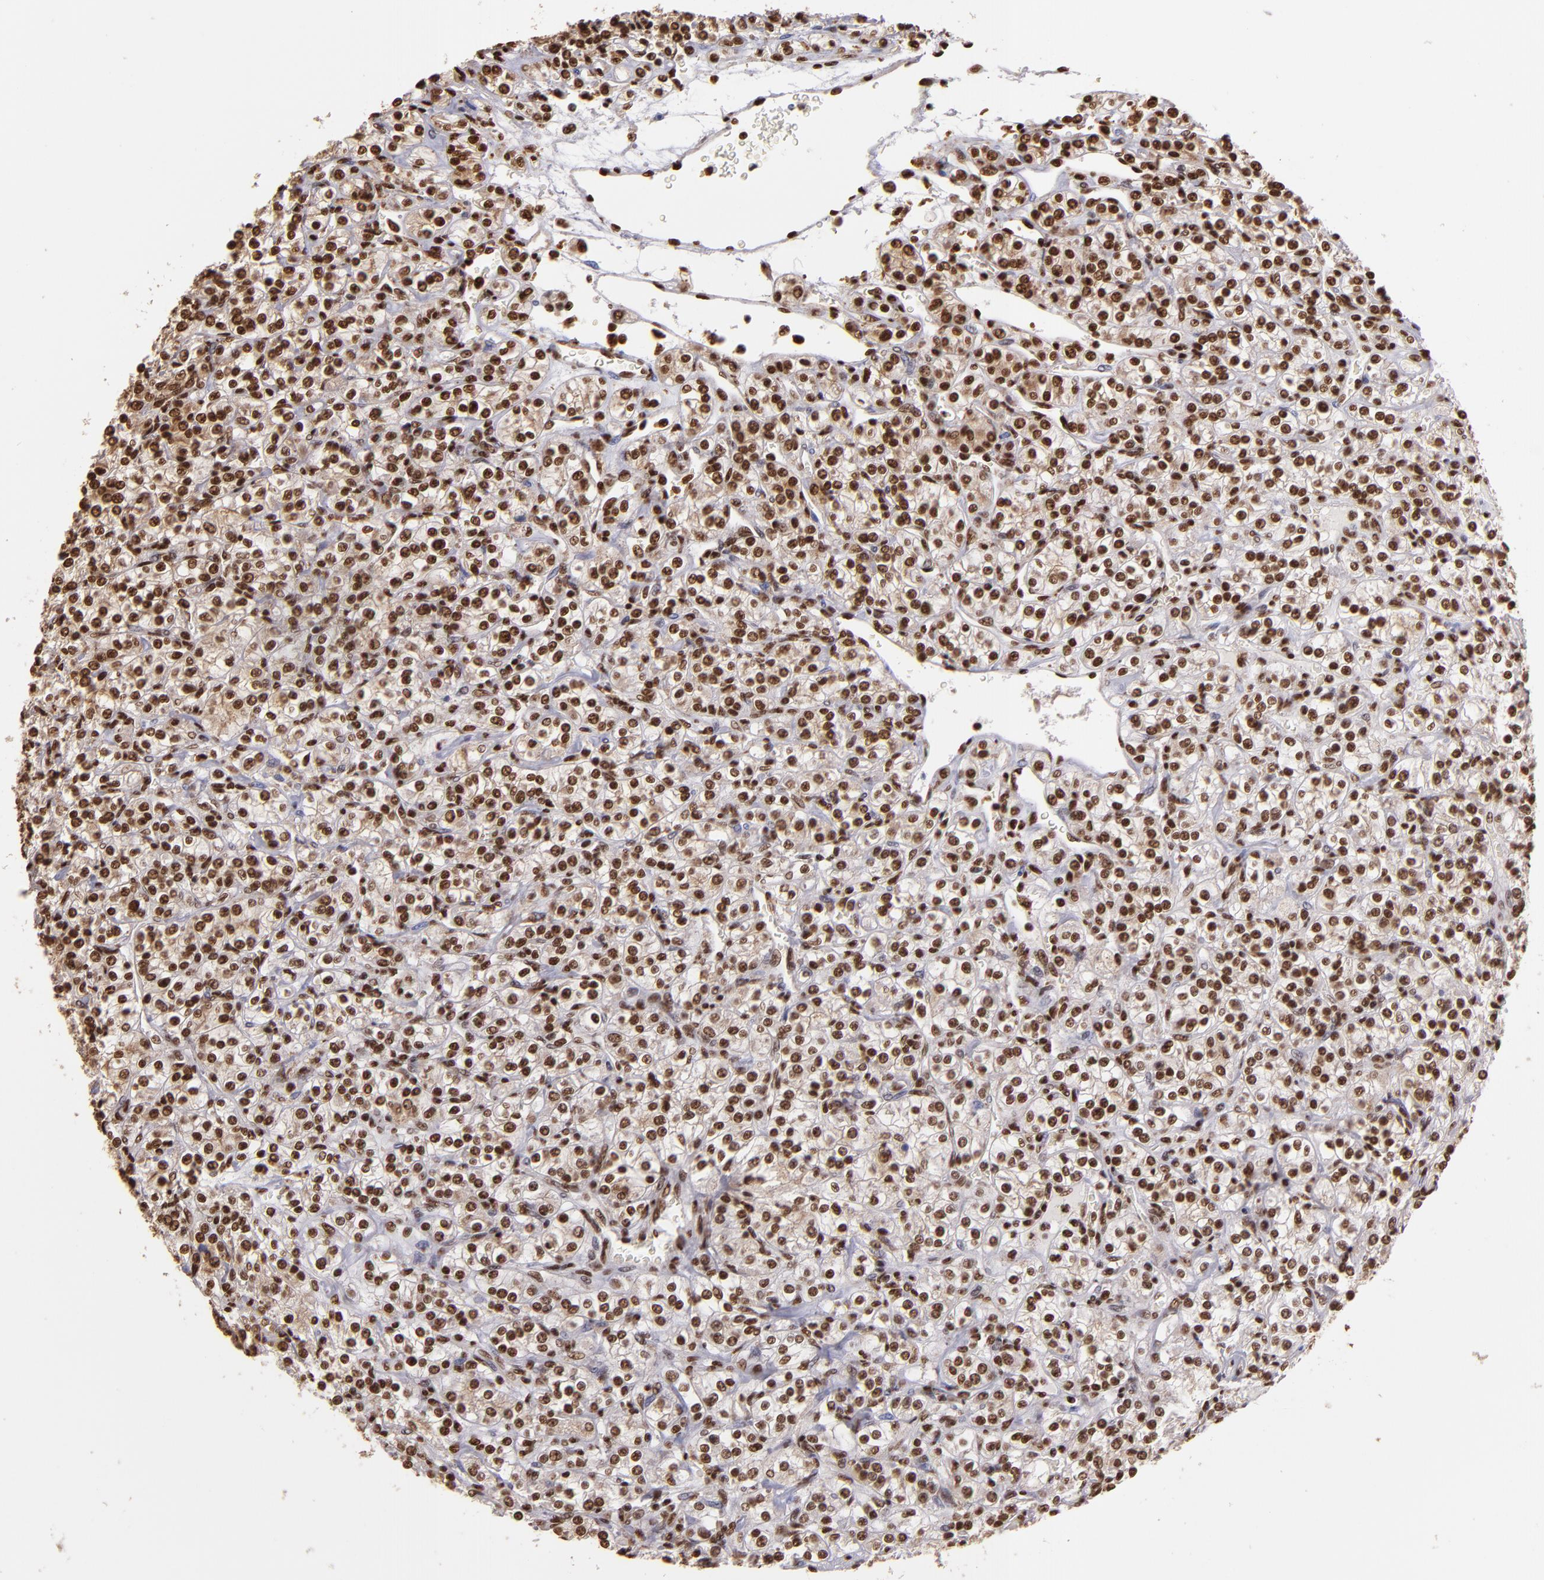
{"staining": {"intensity": "moderate", "quantity": ">75%", "location": "cytoplasmic/membranous,nuclear"}, "tissue": "renal cancer", "cell_type": "Tumor cells", "image_type": "cancer", "snomed": [{"axis": "morphology", "description": "Adenocarcinoma, NOS"}, {"axis": "topography", "description": "Kidney"}], "caption": "Renal cancer stained with a protein marker demonstrates moderate staining in tumor cells.", "gene": "SP1", "patient": {"sex": "male", "age": 77}}